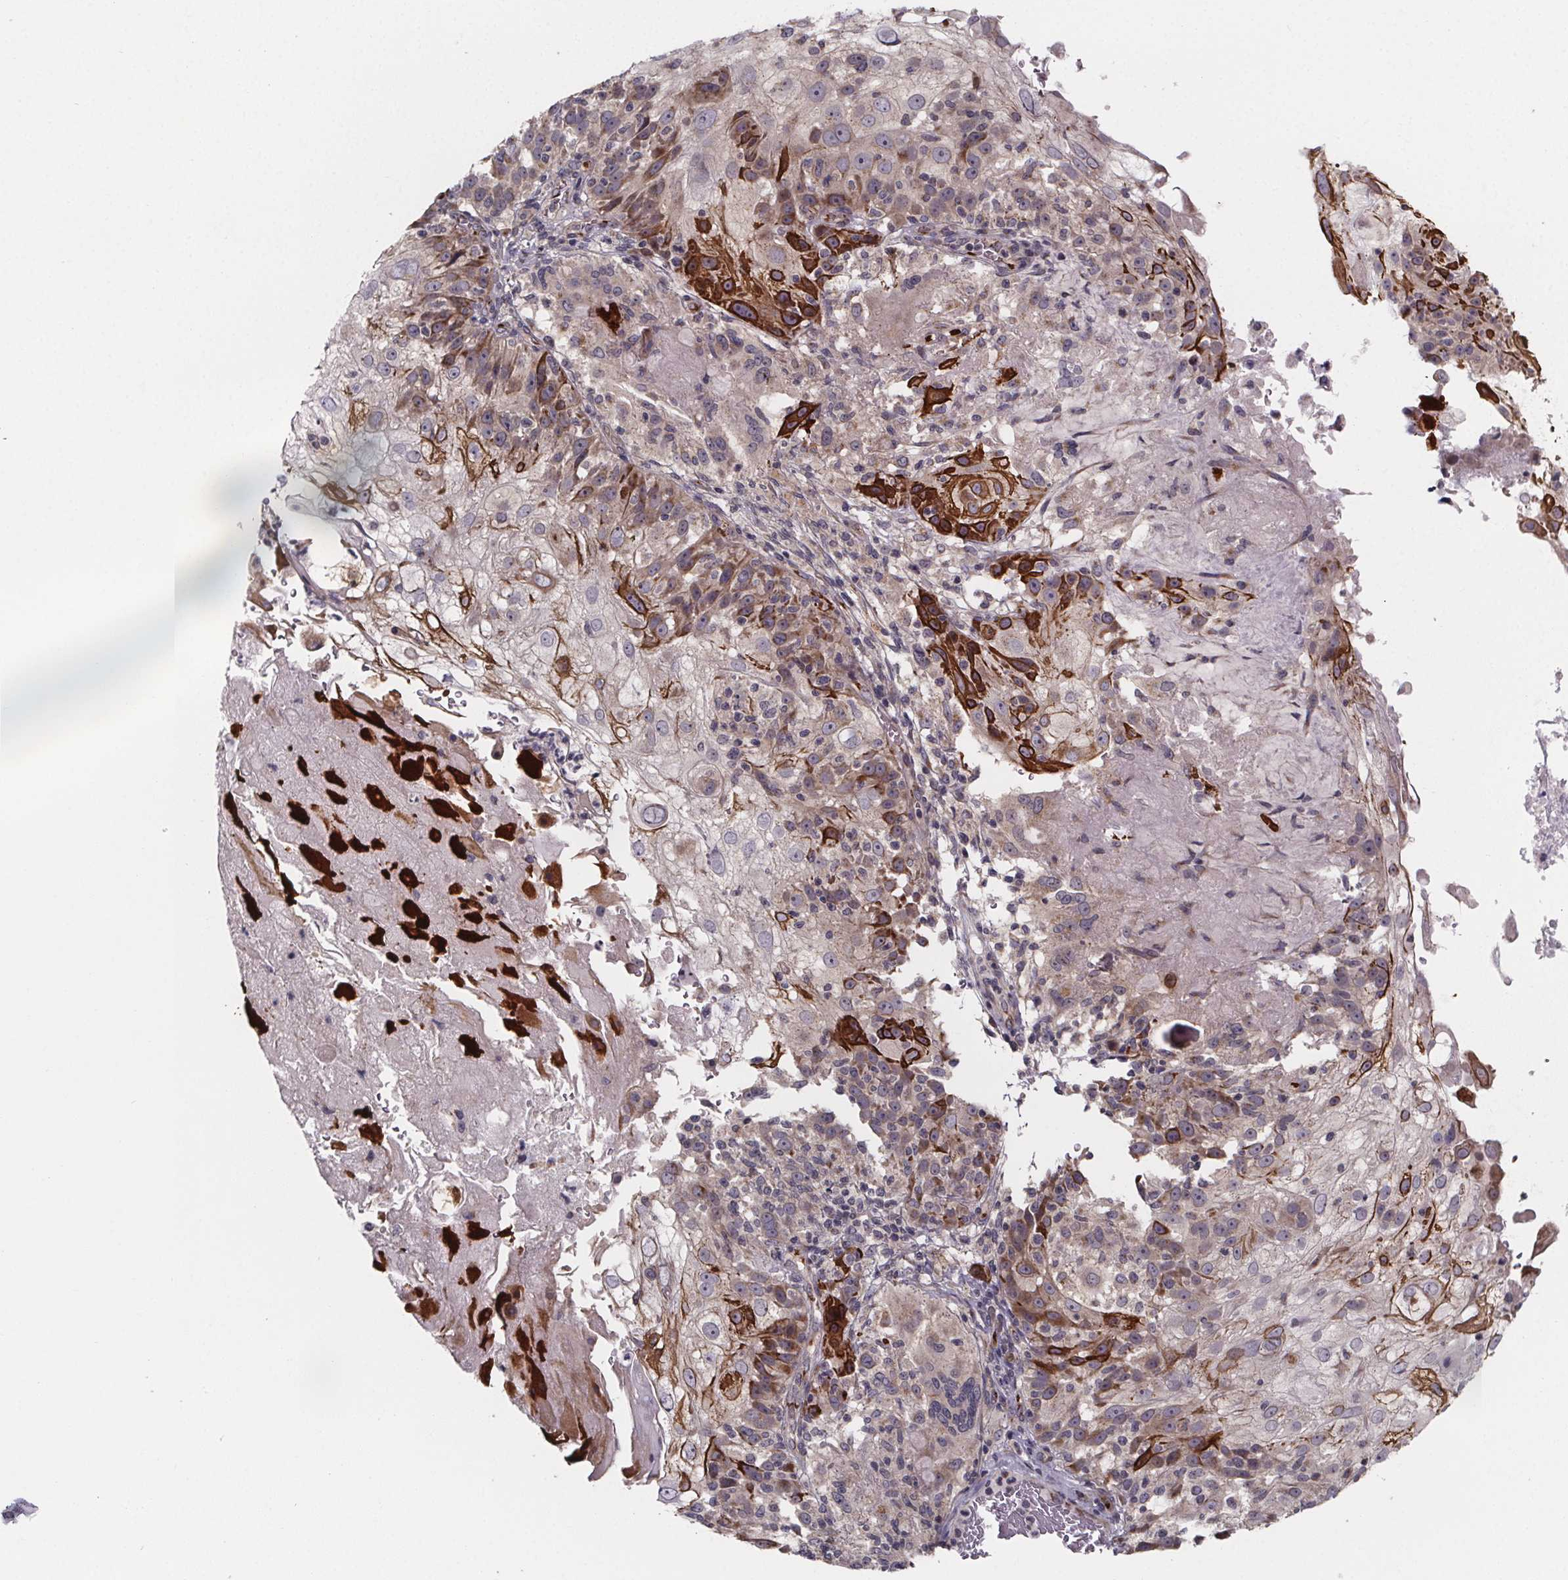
{"staining": {"intensity": "strong", "quantity": "25%-75%", "location": "cytoplasmic/membranous"}, "tissue": "skin cancer", "cell_type": "Tumor cells", "image_type": "cancer", "snomed": [{"axis": "morphology", "description": "Normal tissue, NOS"}, {"axis": "morphology", "description": "Squamous cell carcinoma, NOS"}, {"axis": "topography", "description": "Skin"}], "caption": "A micrograph of human skin cancer (squamous cell carcinoma) stained for a protein shows strong cytoplasmic/membranous brown staining in tumor cells.", "gene": "NDST1", "patient": {"sex": "female", "age": 83}}